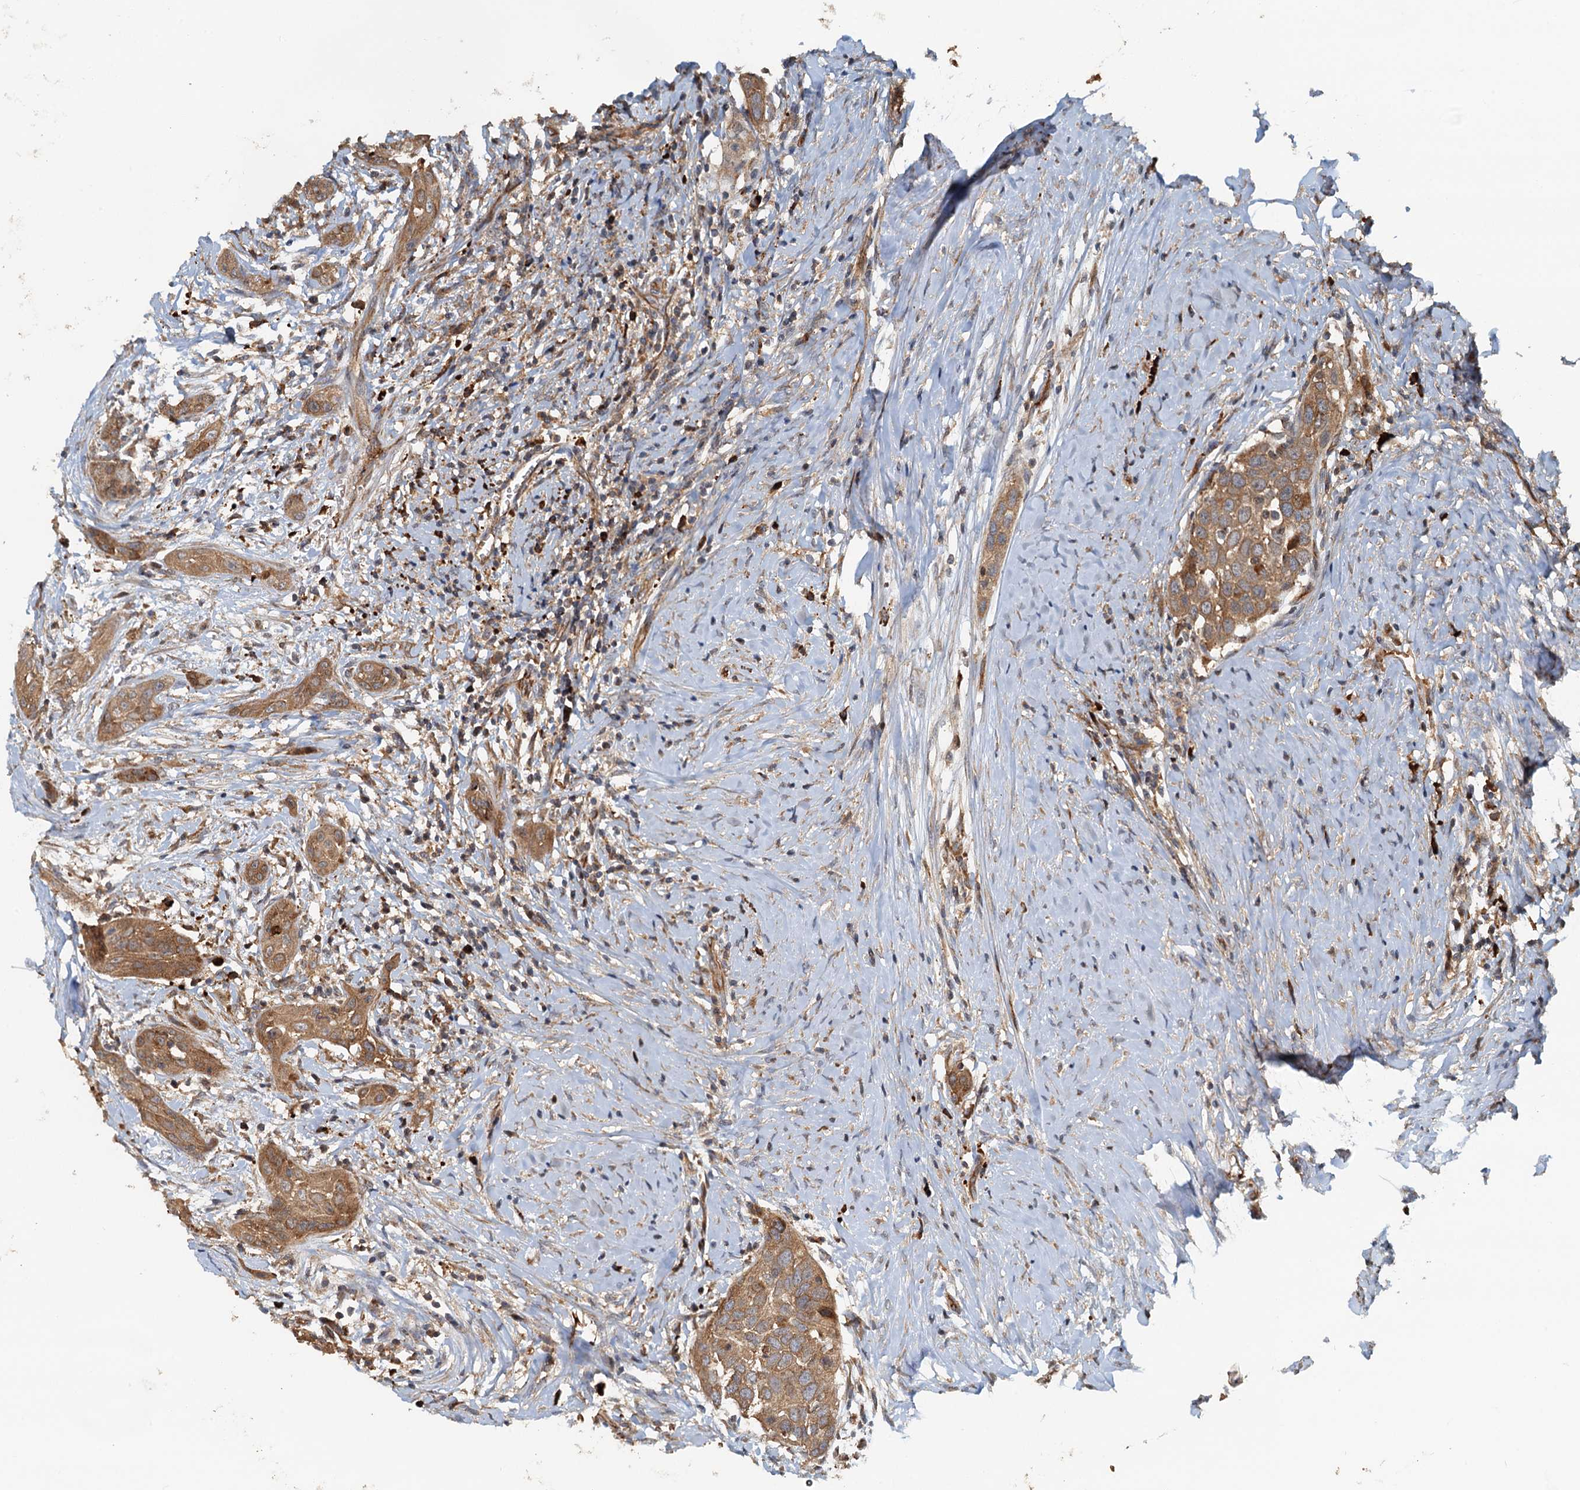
{"staining": {"intensity": "moderate", "quantity": ">75%", "location": "cytoplasmic/membranous"}, "tissue": "head and neck cancer", "cell_type": "Tumor cells", "image_type": "cancer", "snomed": [{"axis": "morphology", "description": "Squamous cell carcinoma, NOS"}, {"axis": "topography", "description": "Oral tissue"}, {"axis": "topography", "description": "Head-Neck"}], "caption": "The immunohistochemical stain labels moderate cytoplasmic/membranous positivity in tumor cells of head and neck cancer tissue.", "gene": "NIPAL3", "patient": {"sex": "female", "age": 50}}